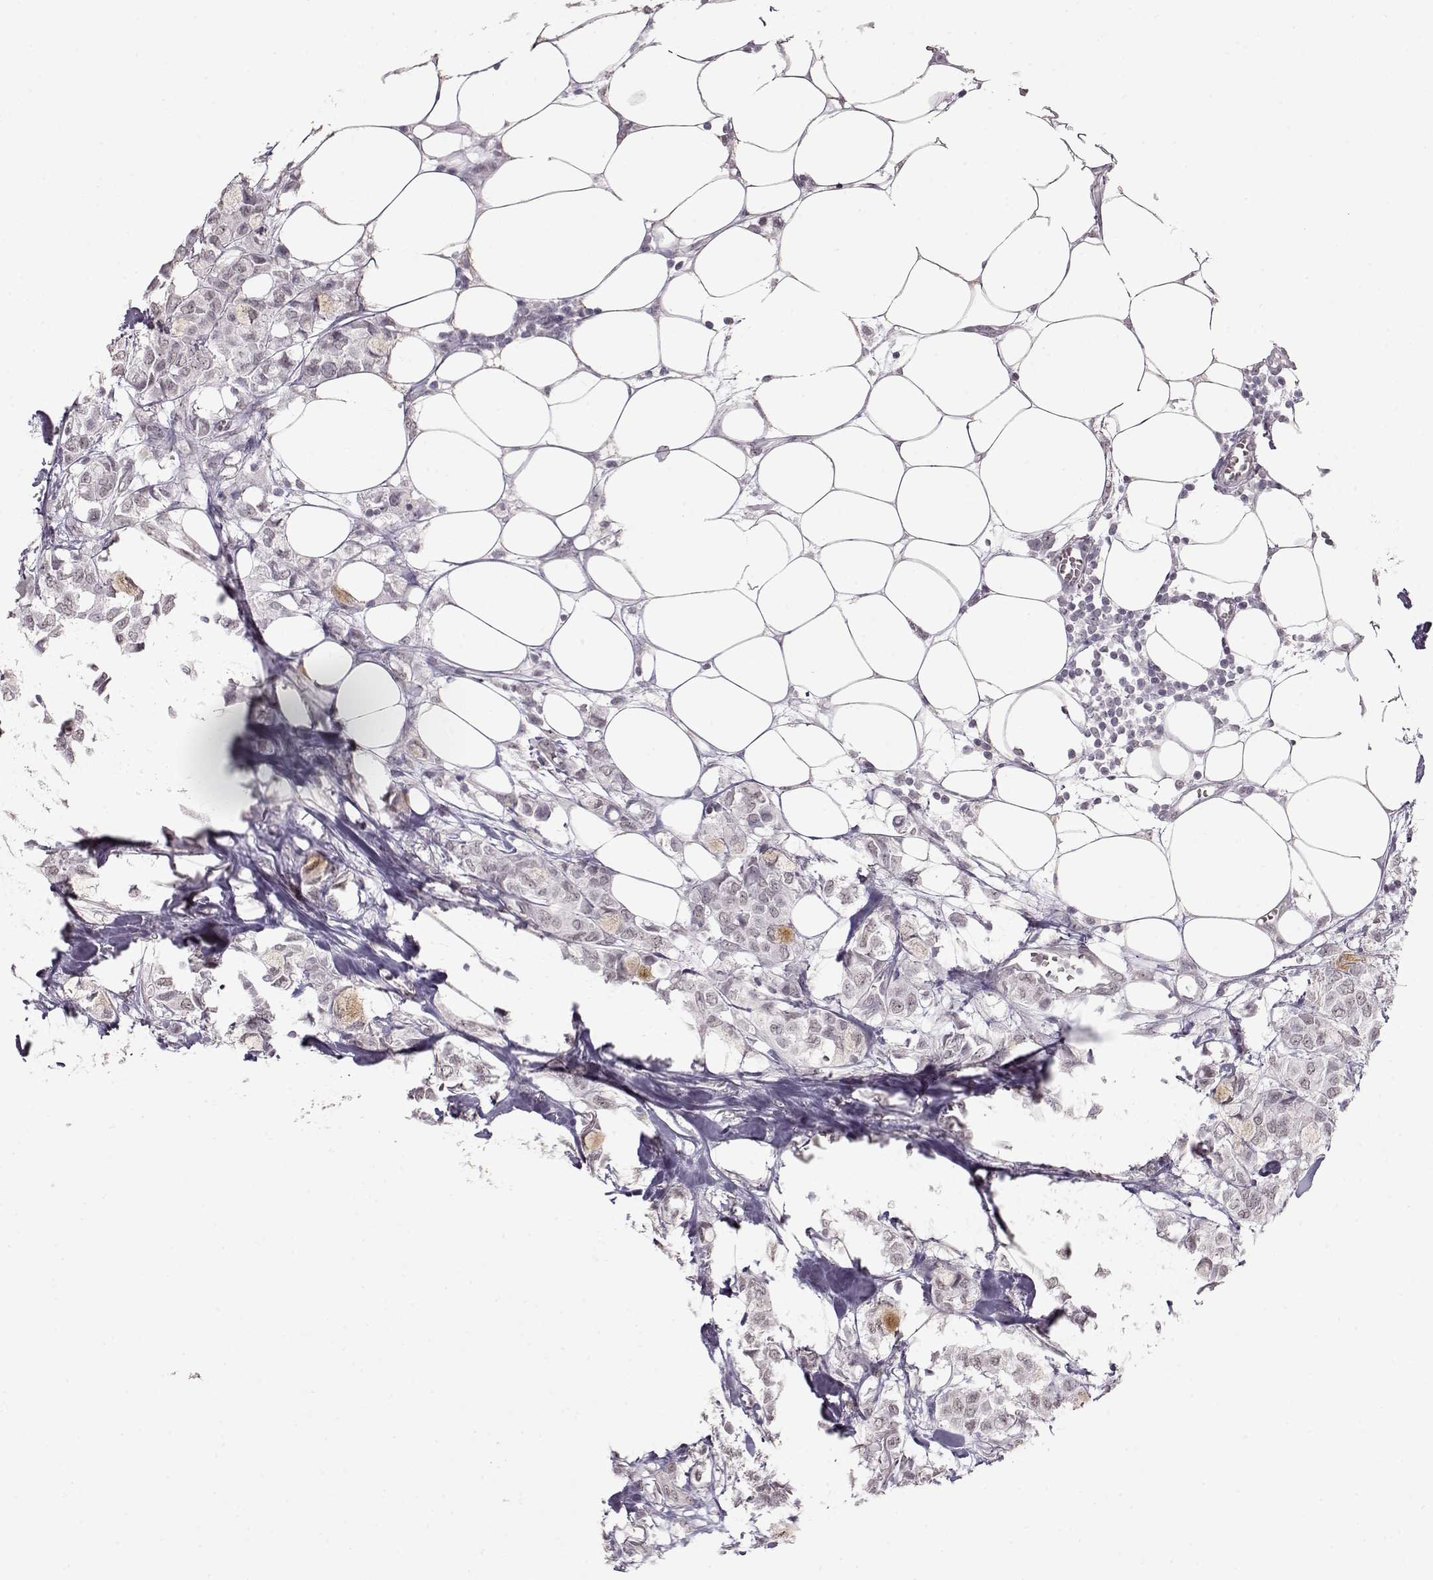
{"staining": {"intensity": "negative", "quantity": "none", "location": "none"}, "tissue": "breast cancer", "cell_type": "Tumor cells", "image_type": "cancer", "snomed": [{"axis": "morphology", "description": "Duct carcinoma"}, {"axis": "topography", "description": "Breast"}], "caption": "Histopathology image shows no protein positivity in tumor cells of breast cancer (infiltrating ductal carcinoma) tissue.", "gene": "PCP4", "patient": {"sex": "female", "age": 85}}